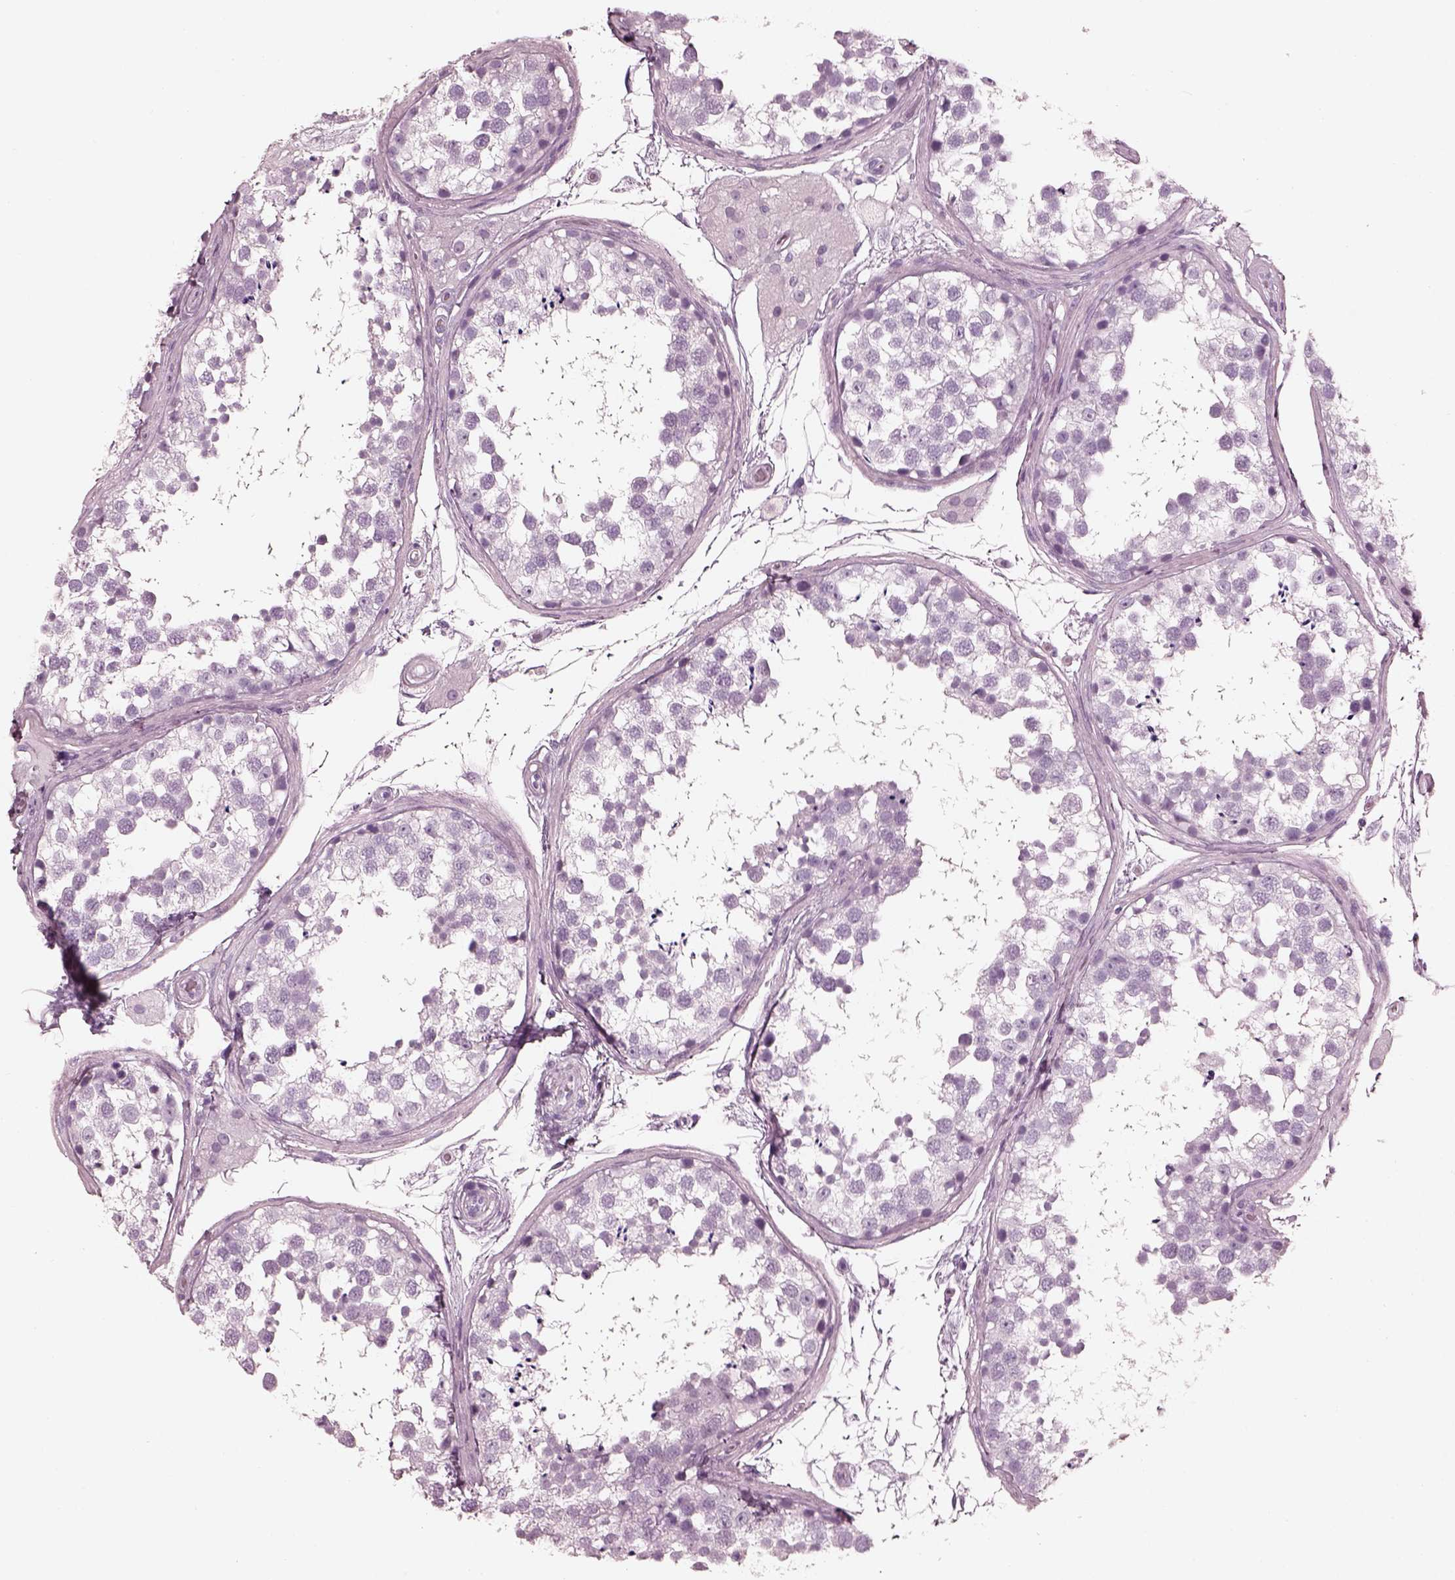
{"staining": {"intensity": "negative", "quantity": "none", "location": "none"}, "tissue": "testis", "cell_type": "Cells in seminiferous ducts", "image_type": "normal", "snomed": [{"axis": "morphology", "description": "Normal tissue, NOS"}, {"axis": "morphology", "description": "Seminoma, NOS"}, {"axis": "topography", "description": "Testis"}], "caption": "The immunohistochemistry (IHC) micrograph has no significant positivity in cells in seminiferous ducts of testis. (DAB (3,3'-diaminobenzidine) immunohistochemistry (IHC), high magnification).", "gene": "FABP9", "patient": {"sex": "male", "age": 65}}